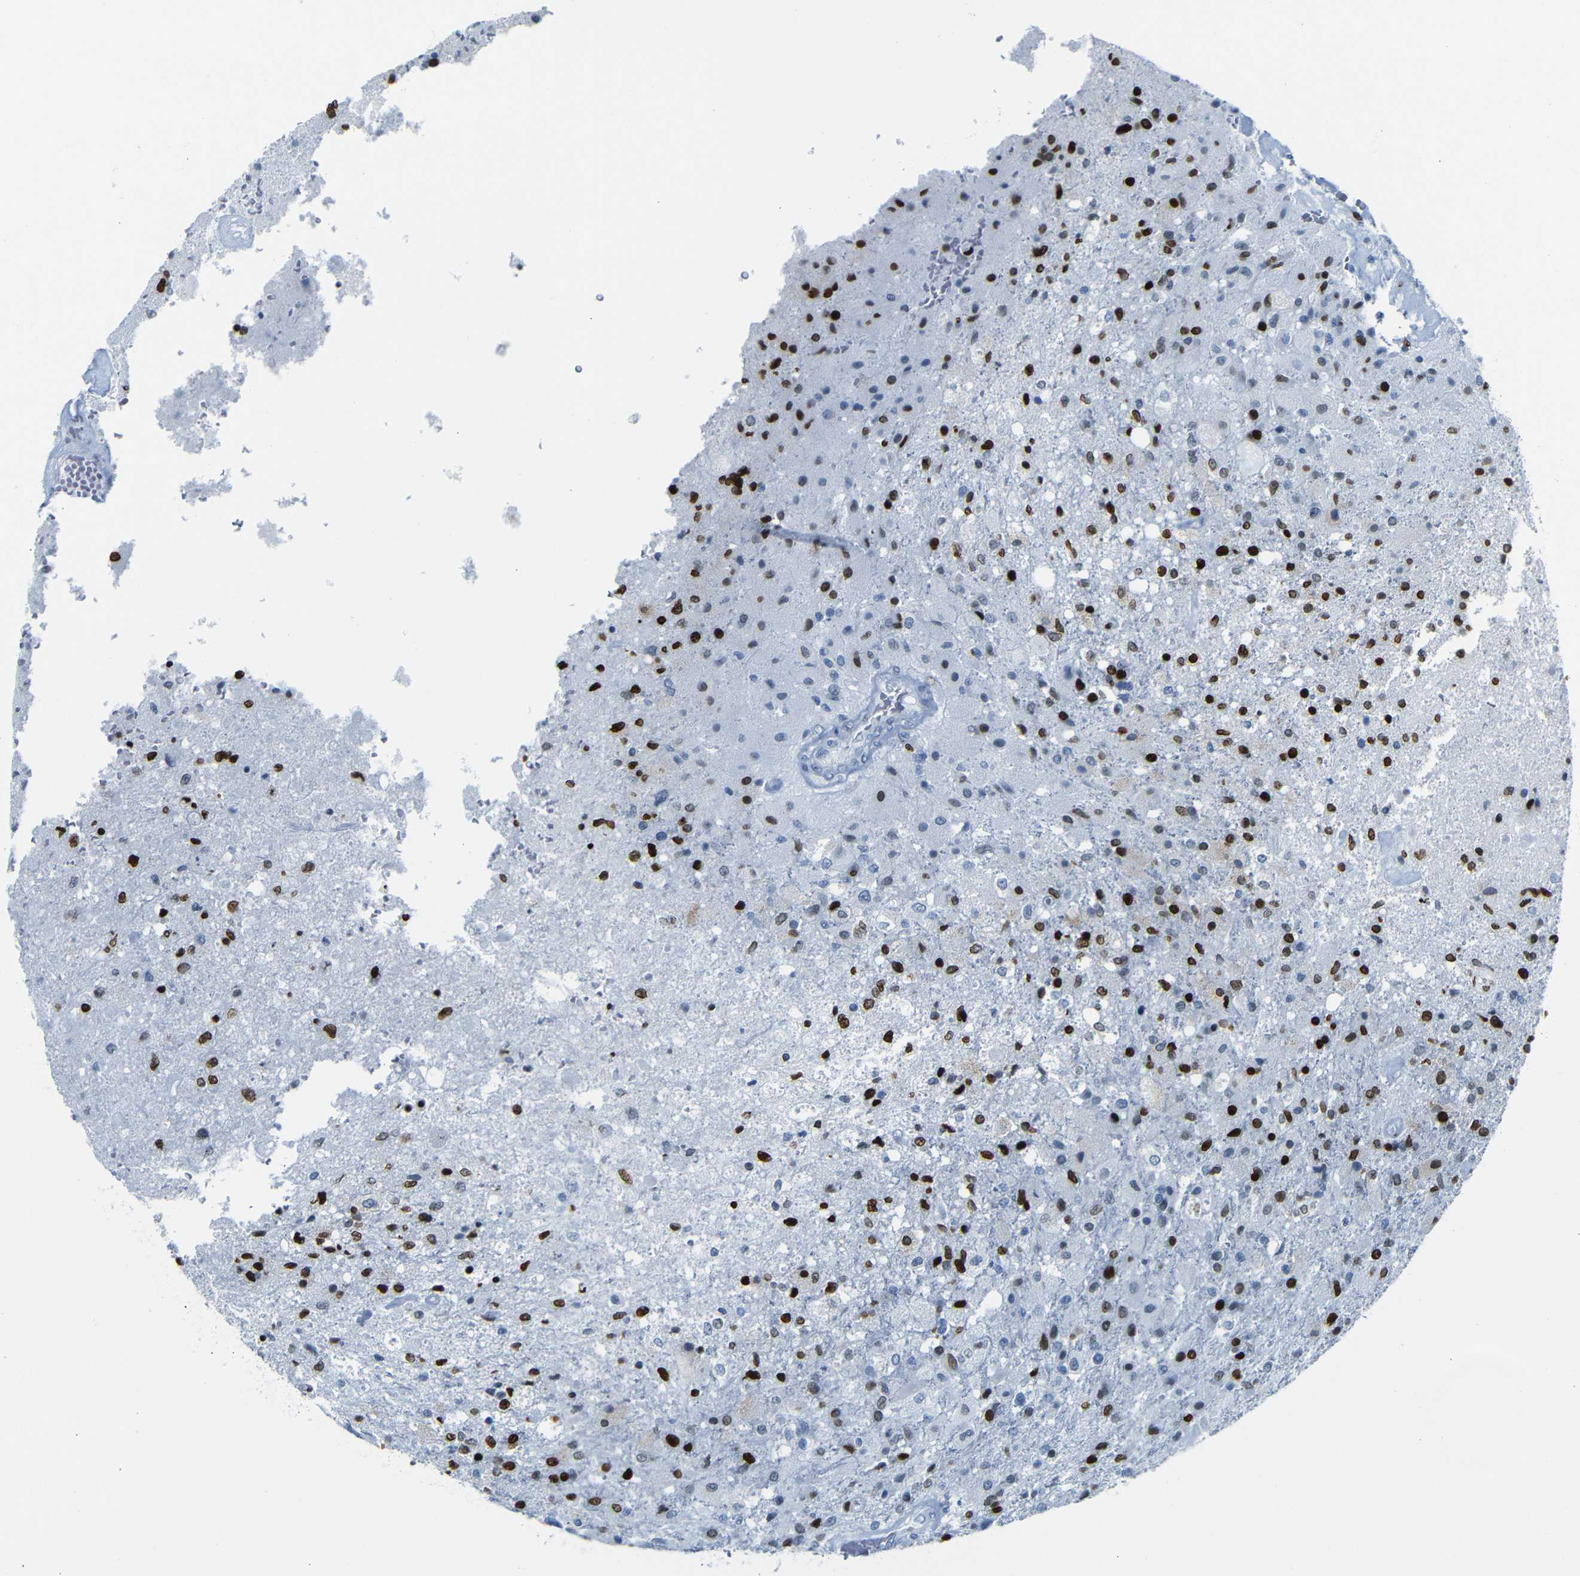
{"staining": {"intensity": "strong", "quantity": "25%-75%", "location": "nuclear"}, "tissue": "glioma", "cell_type": "Tumor cells", "image_type": "cancer", "snomed": [{"axis": "morphology", "description": "Normal tissue, NOS"}, {"axis": "morphology", "description": "Glioma, malignant, High grade"}, {"axis": "topography", "description": "Cerebral cortex"}], "caption": "Tumor cells exhibit strong nuclear staining in approximately 25%-75% of cells in glioma. (Stains: DAB in brown, nuclei in blue, Microscopy: brightfield microscopy at high magnification).", "gene": "NPIPB15", "patient": {"sex": "male", "age": 77}}